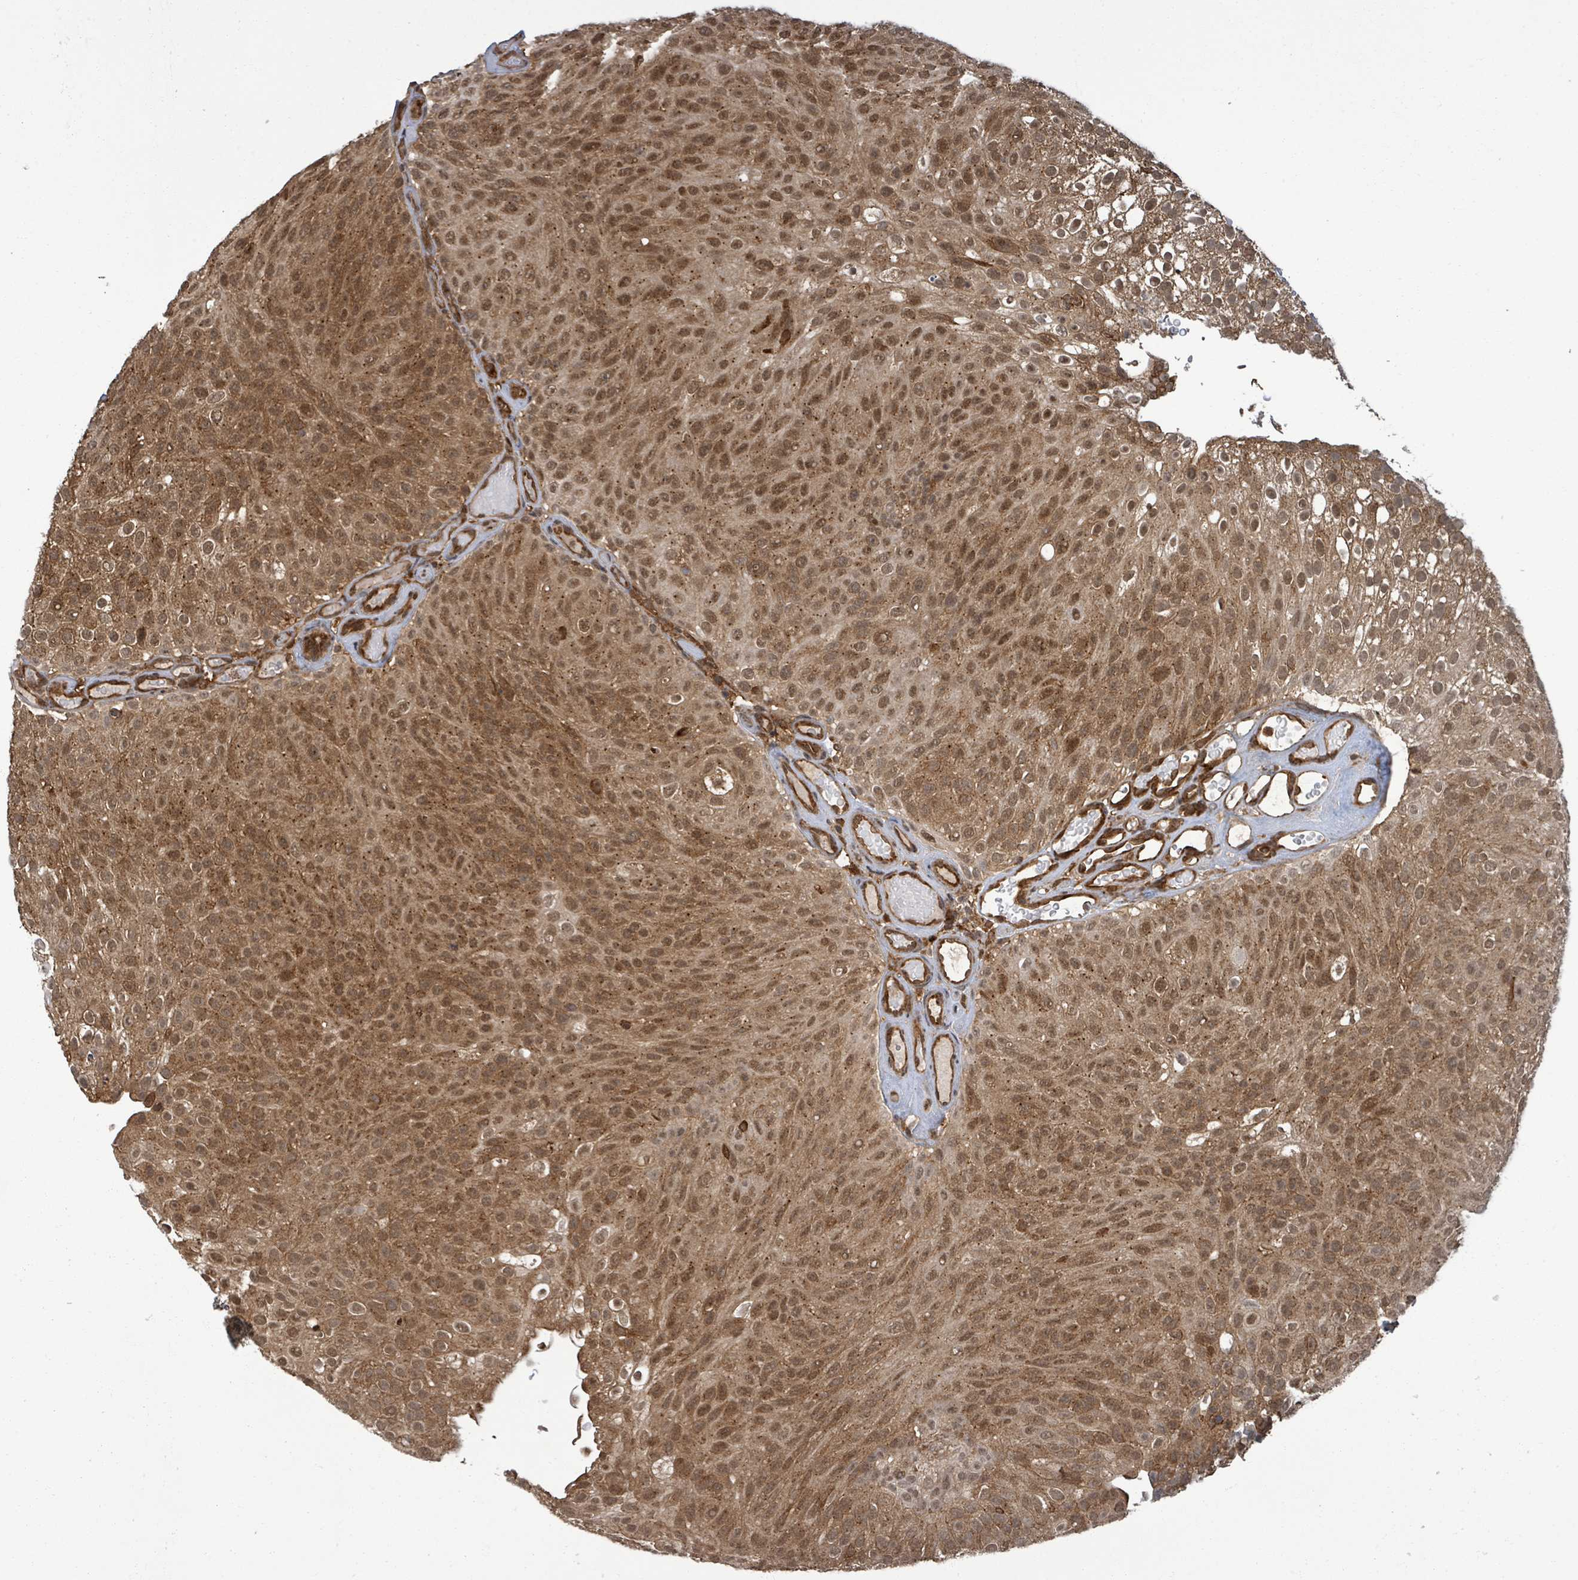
{"staining": {"intensity": "moderate", "quantity": ">75%", "location": "cytoplasmic/membranous,nuclear"}, "tissue": "urothelial cancer", "cell_type": "Tumor cells", "image_type": "cancer", "snomed": [{"axis": "morphology", "description": "Urothelial carcinoma, Low grade"}, {"axis": "topography", "description": "Urinary bladder"}], "caption": "The photomicrograph demonstrates a brown stain indicating the presence of a protein in the cytoplasmic/membranous and nuclear of tumor cells in urothelial cancer.", "gene": "KLC1", "patient": {"sex": "male", "age": 78}}